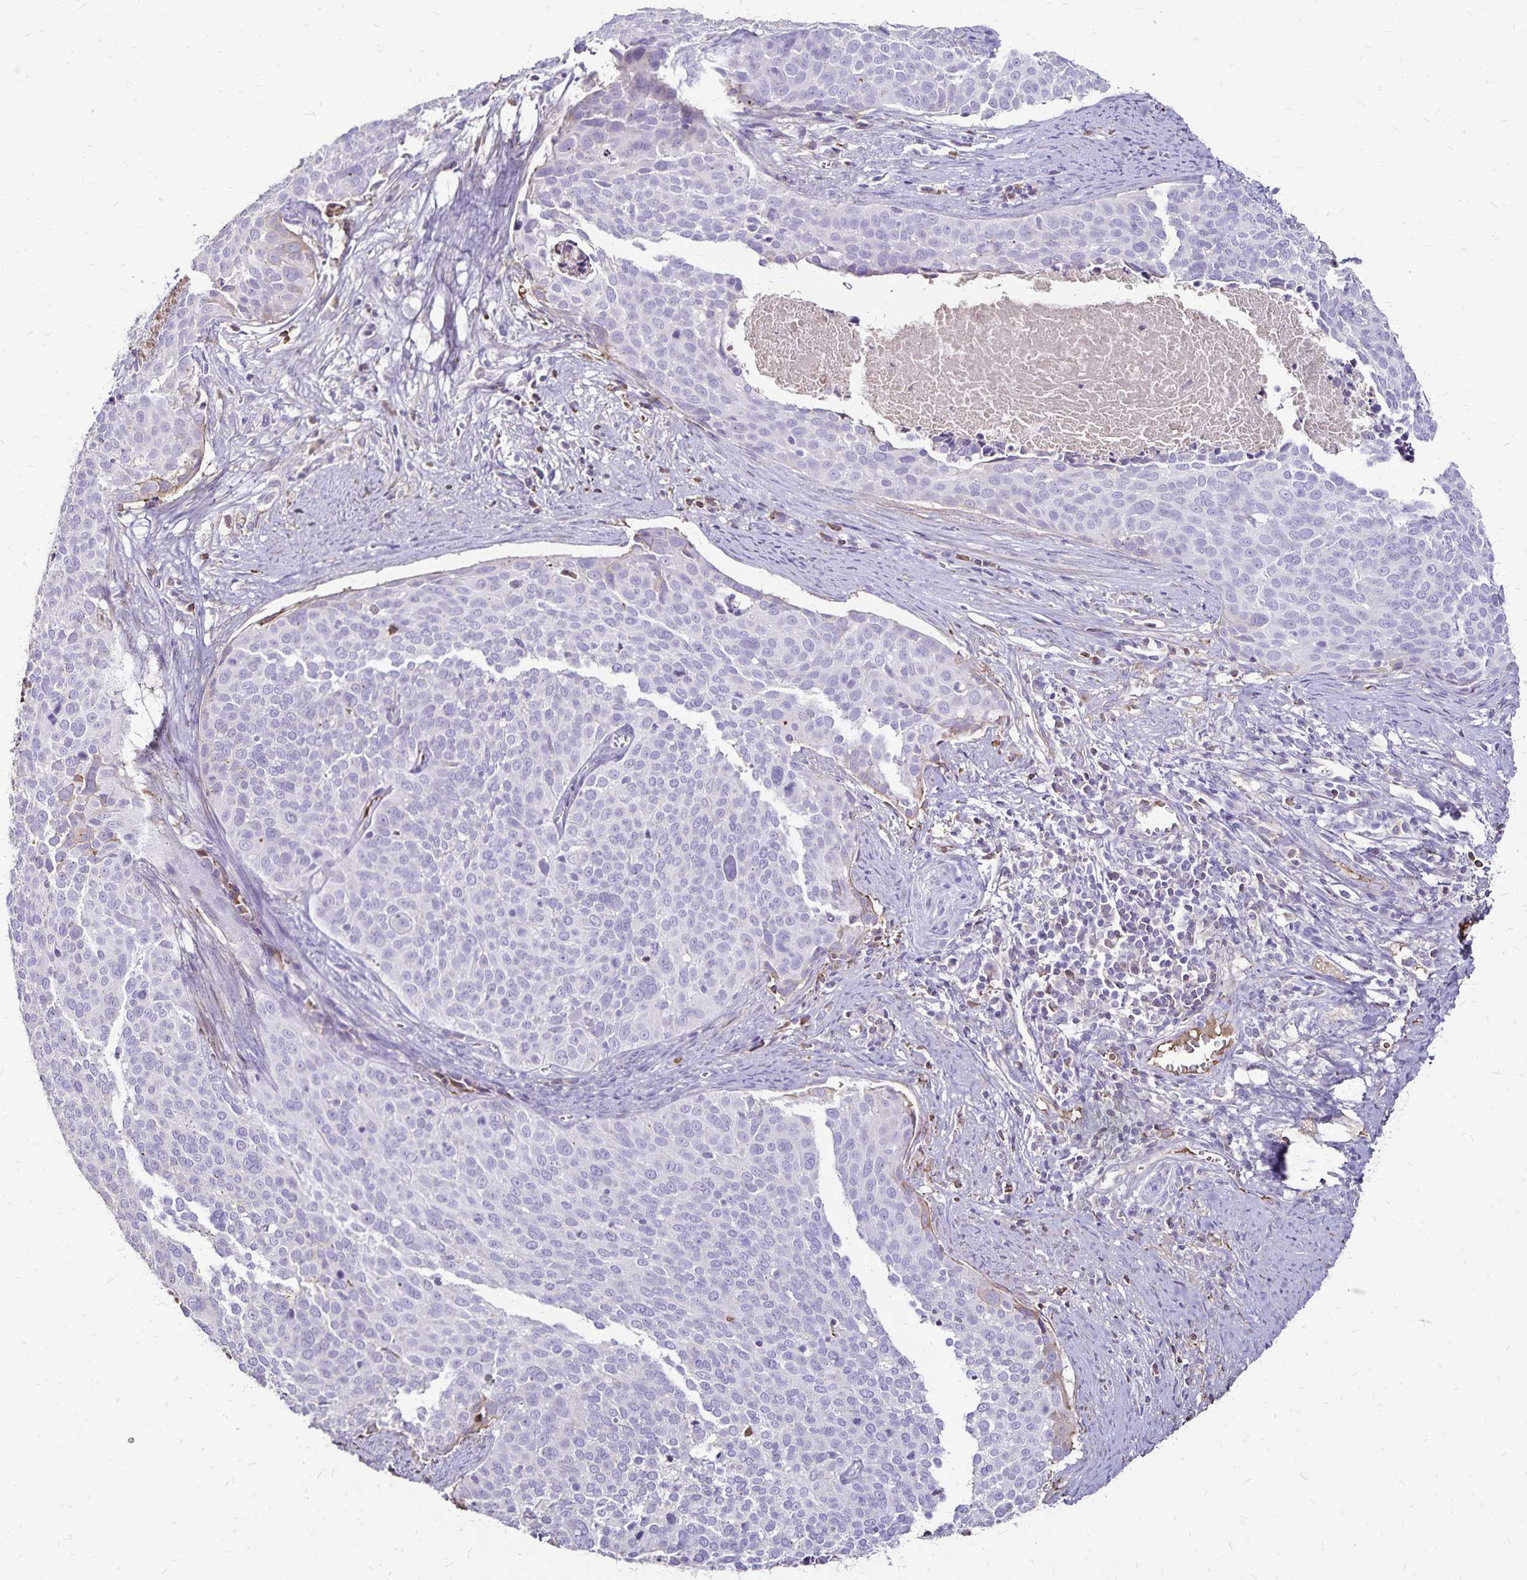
{"staining": {"intensity": "negative", "quantity": "none", "location": "none"}, "tissue": "cervical cancer", "cell_type": "Tumor cells", "image_type": "cancer", "snomed": [{"axis": "morphology", "description": "Squamous cell carcinoma, NOS"}, {"axis": "topography", "description": "Cervix"}], "caption": "The micrograph exhibits no significant expression in tumor cells of cervical squamous cell carcinoma.", "gene": "KISS1", "patient": {"sex": "female", "age": 39}}